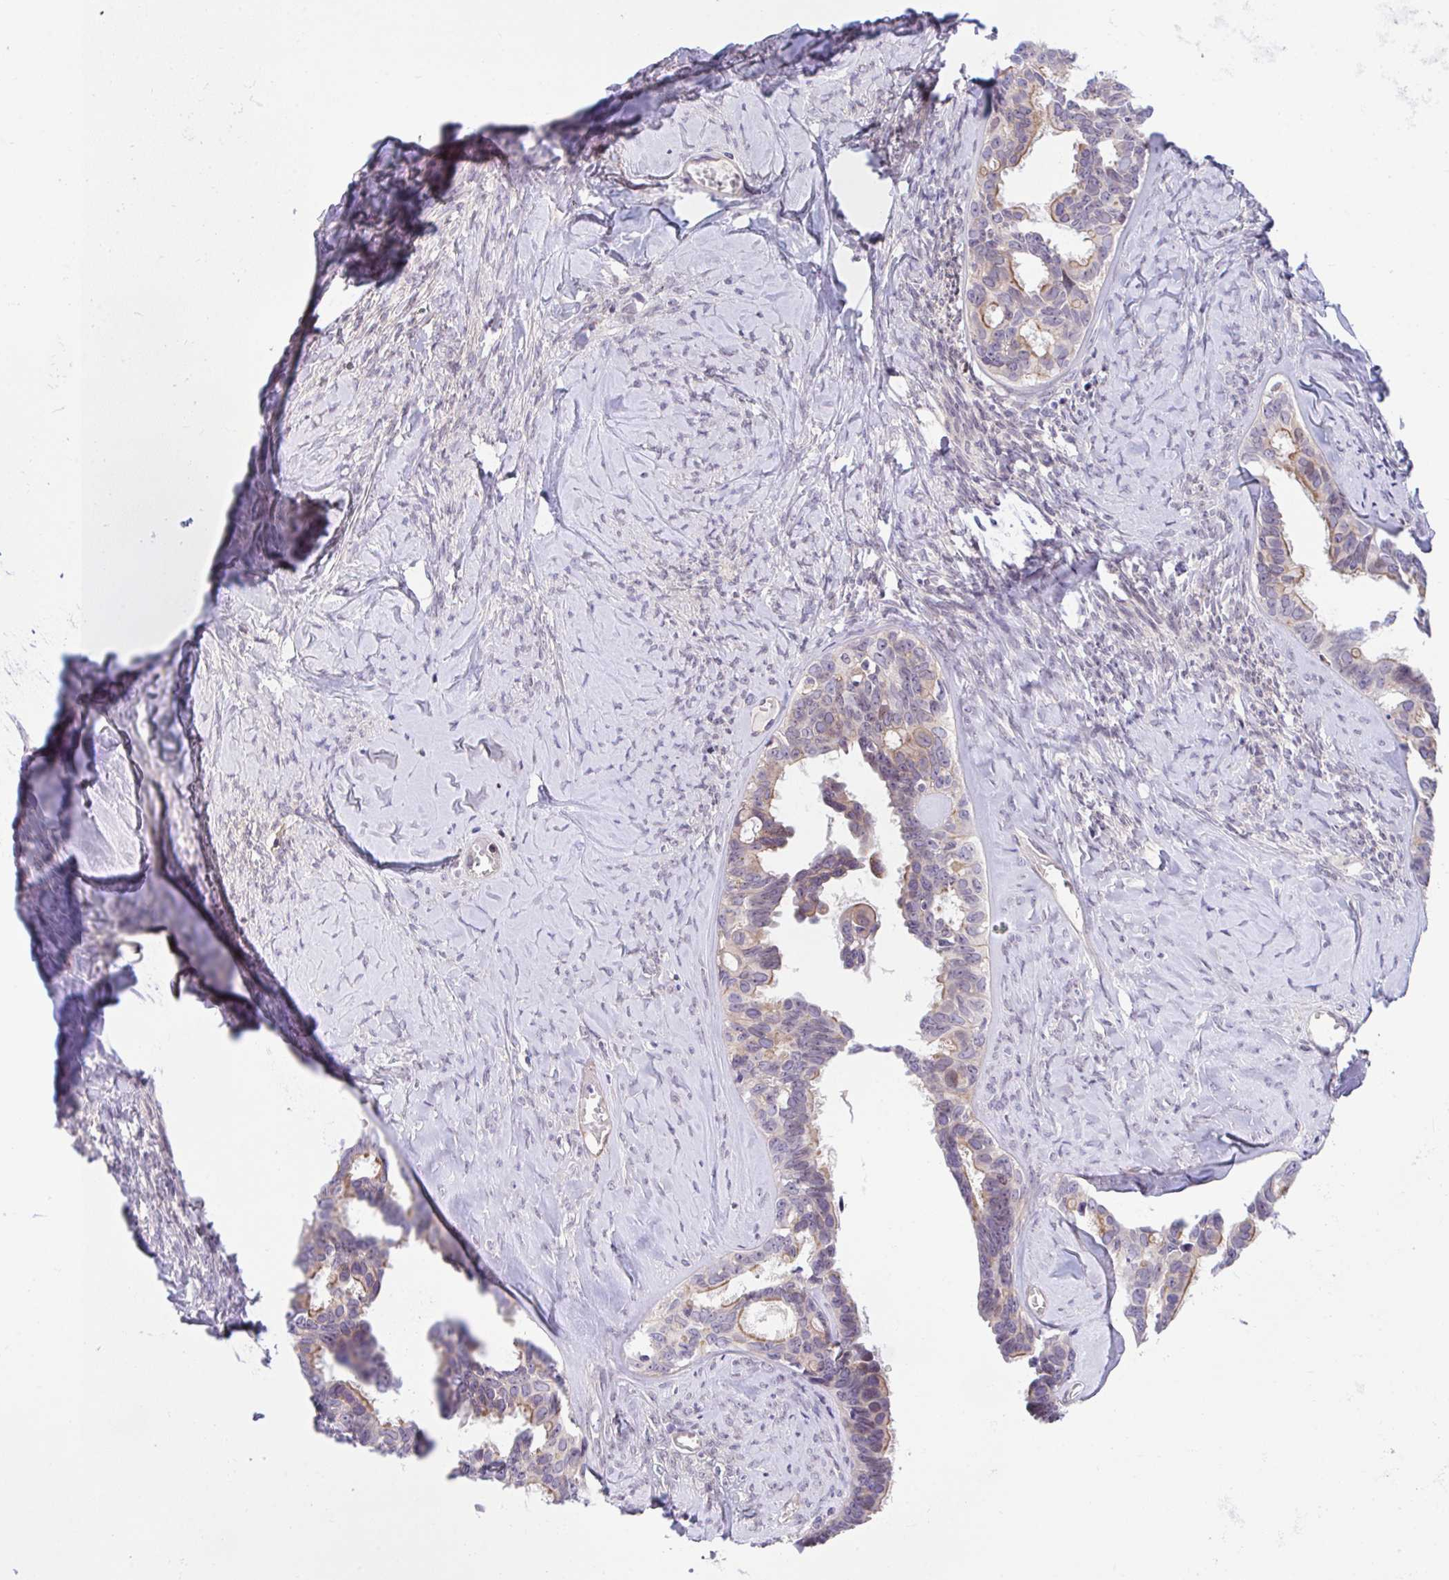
{"staining": {"intensity": "moderate", "quantity": "<25%", "location": "cytoplasmic/membranous"}, "tissue": "ovarian cancer", "cell_type": "Tumor cells", "image_type": "cancer", "snomed": [{"axis": "morphology", "description": "Cystadenocarcinoma, serous, NOS"}, {"axis": "topography", "description": "Ovary"}], "caption": "IHC photomicrograph of neoplastic tissue: ovarian serous cystadenocarcinoma stained using IHC exhibits low levels of moderate protein expression localized specifically in the cytoplasmic/membranous of tumor cells, appearing as a cytoplasmic/membranous brown color.", "gene": "ZBED3", "patient": {"sex": "female", "age": 69}}